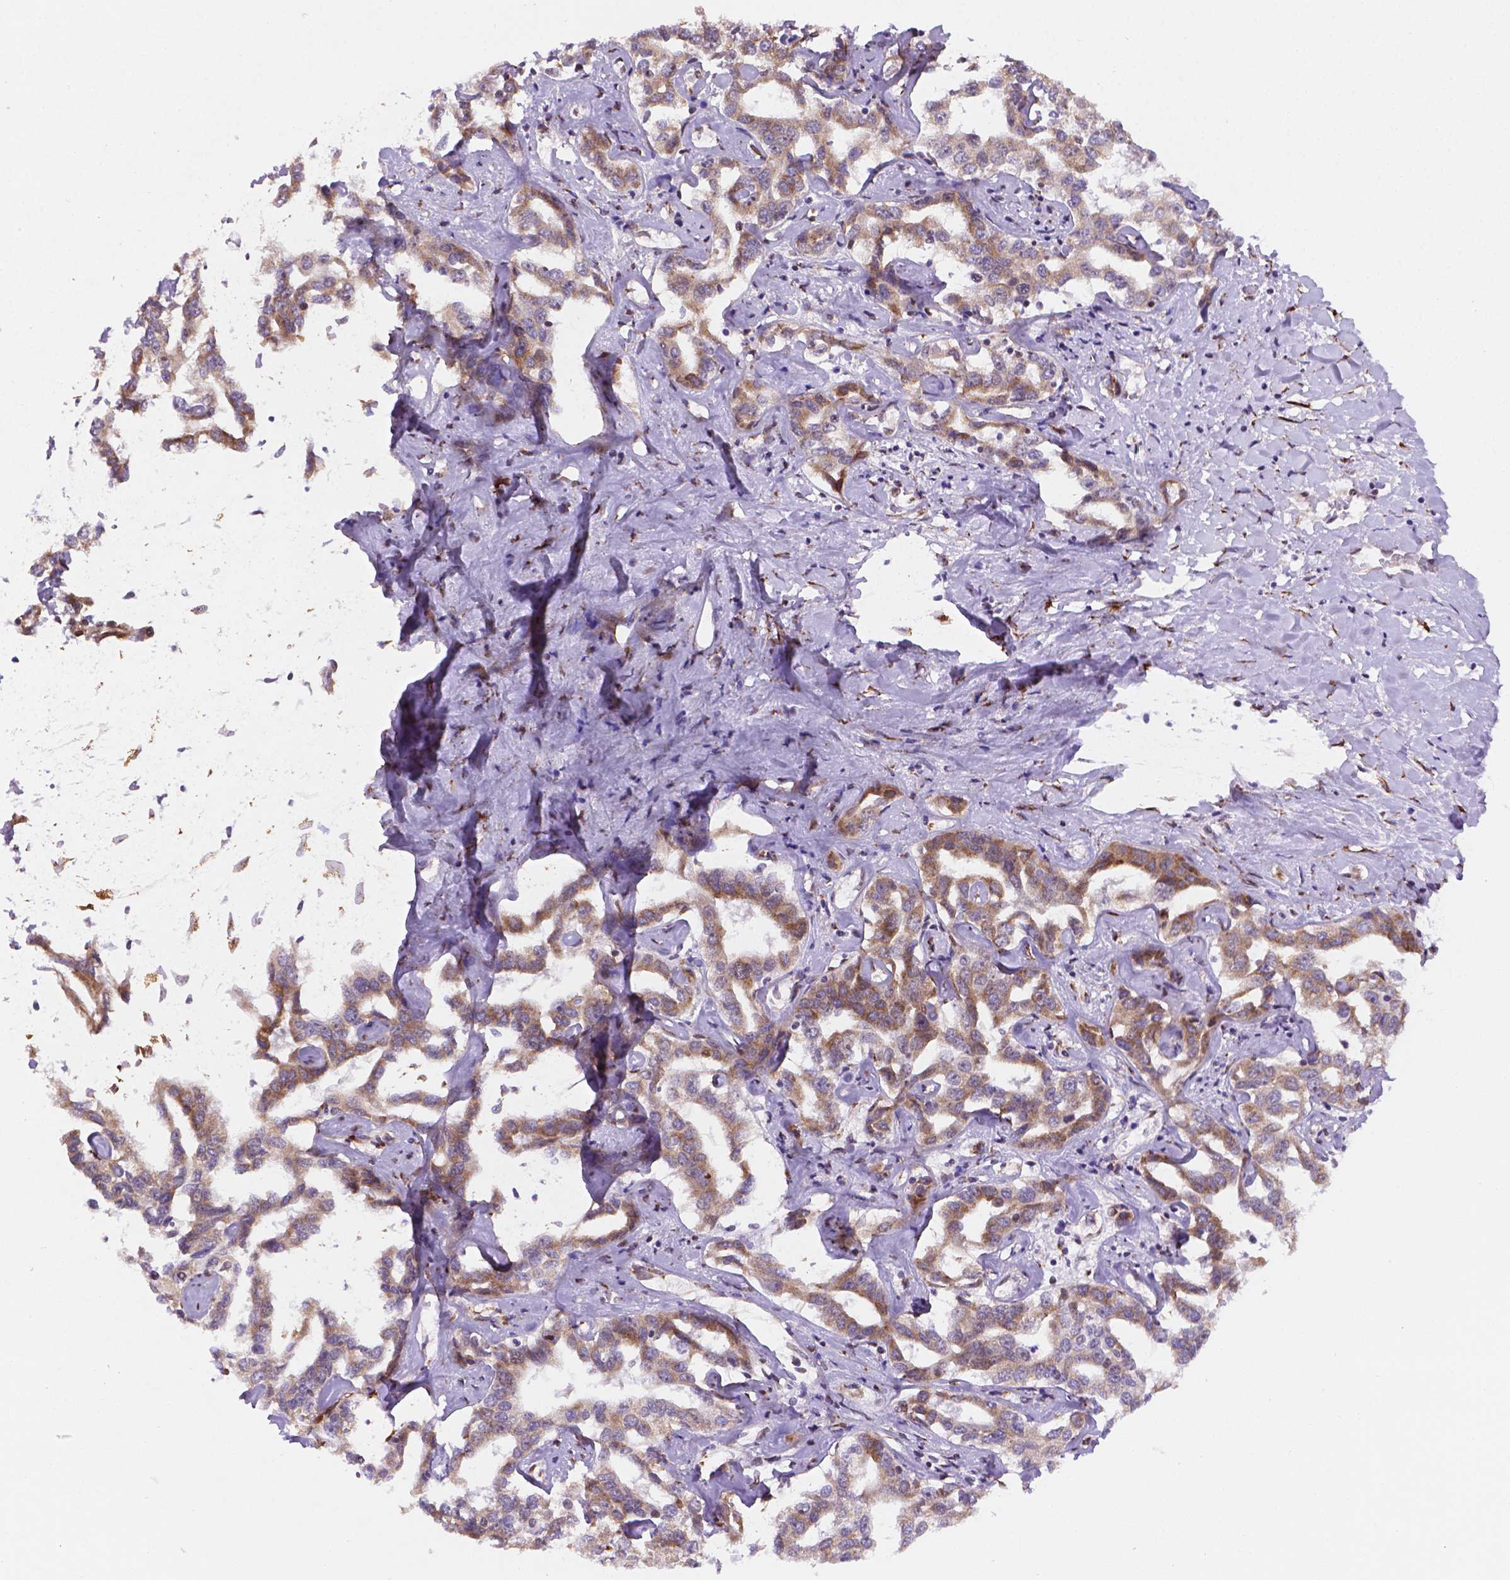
{"staining": {"intensity": "weak", "quantity": ">75%", "location": "cytoplasmic/membranous"}, "tissue": "liver cancer", "cell_type": "Tumor cells", "image_type": "cancer", "snomed": [{"axis": "morphology", "description": "Cholangiocarcinoma"}, {"axis": "topography", "description": "Liver"}], "caption": "Immunohistochemistry (DAB (3,3'-diaminobenzidine)) staining of liver cancer (cholangiocarcinoma) demonstrates weak cytoplasmic/membranous protein positivity in about >75% of tumor cells.", "gene": "FNIP1", "patient": {"sex": "male", "age": 59}}